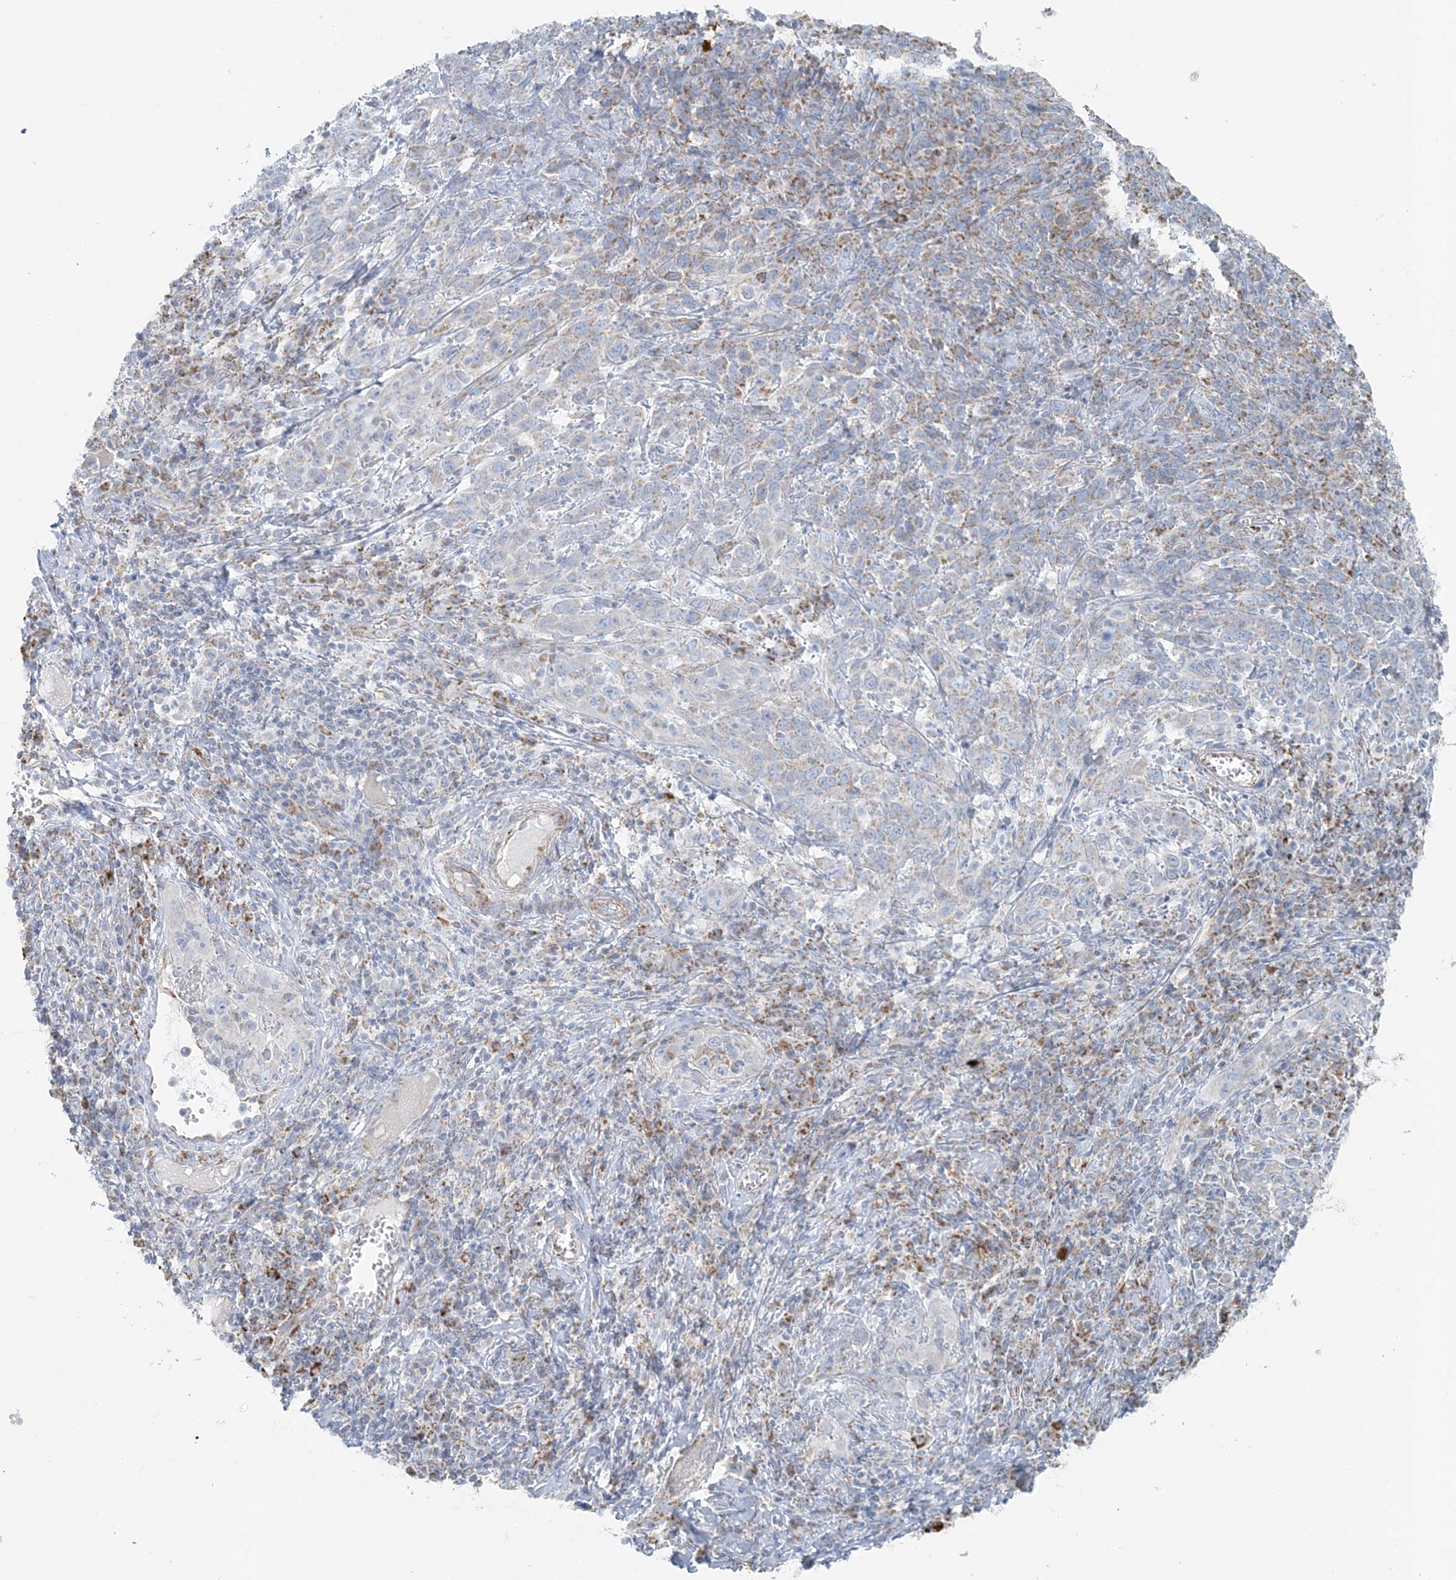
{"staining": {"intensity": "moderate", "quantity": "<25%", "location": "cytoplasmic/membranous"}, "tissue": "cervical cancer", "cell_type": "Tumor cells", "image_type": "cancer", "snomed": [{"axis": "morphology", "description": "Squamous cell carcinoma, NOS"}, {"axis": "topography", "description": "Cervix"}], "caption": "A histopathology image of human cervical cancer stained for a protein demonstrates moderate cytoplasmic/membranous brown staining in tumor cells.", "gene": "PCCB", "patient": {"sex": "female", "age": 46}}